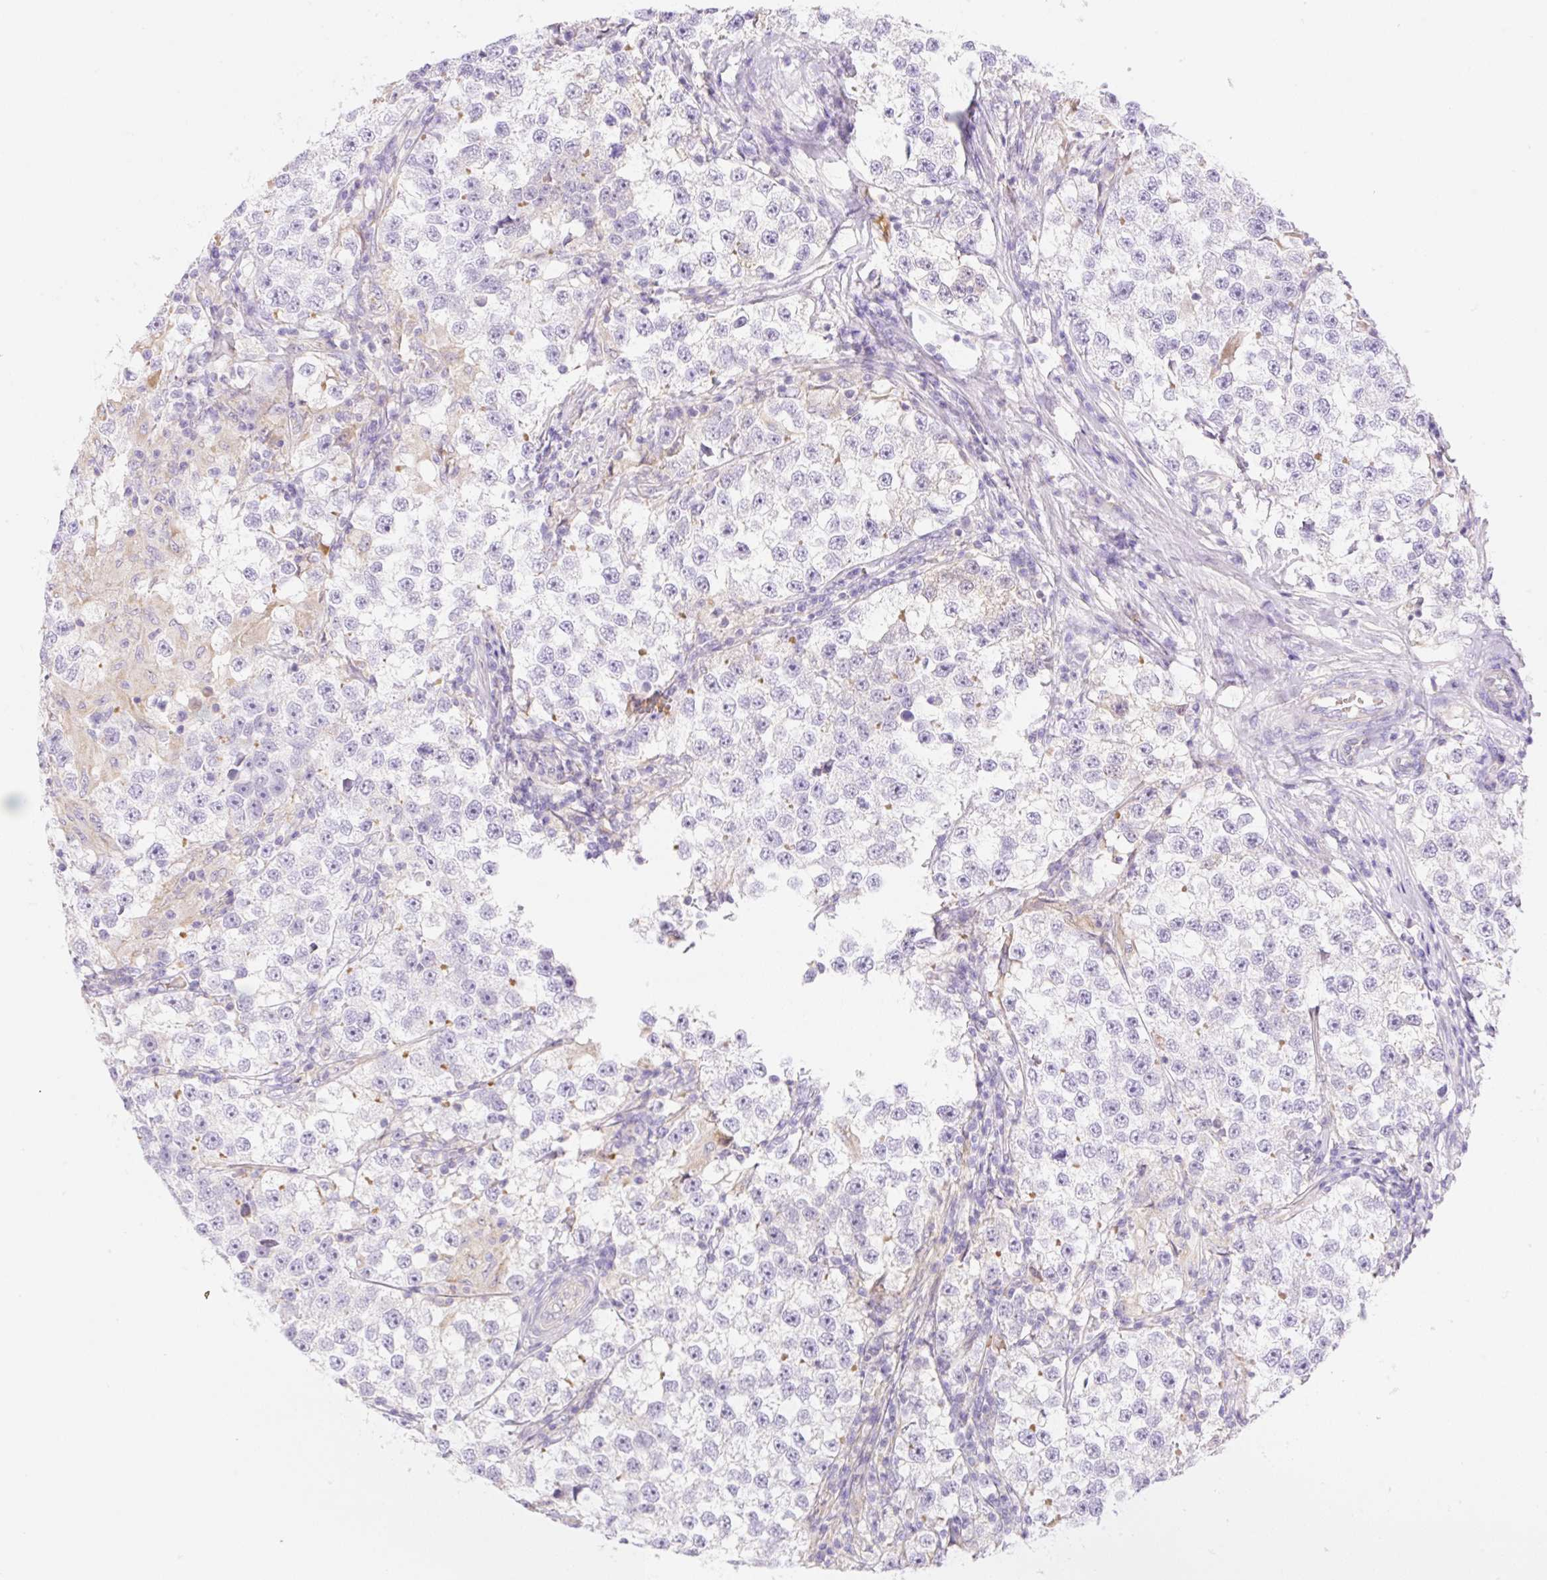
{"staining": {"intensity": "negative", "quantity": "none", "location": "none"}, "tissue": "testis cancer", "cell_type": "Tumor cells", "image_type": "cancer", "snomed": [{"axis": "morphology", "description": "Seminoma, NOS"}, {"axis": "topography", "description": "Testis"}], "caption": "Testis seminoma stained for a protein using immunohistochemistry (IHC) demonstrates no positivity tumor cells.", "gene": "DENND5A", "patient": {"sex": "male", "age": 46}}